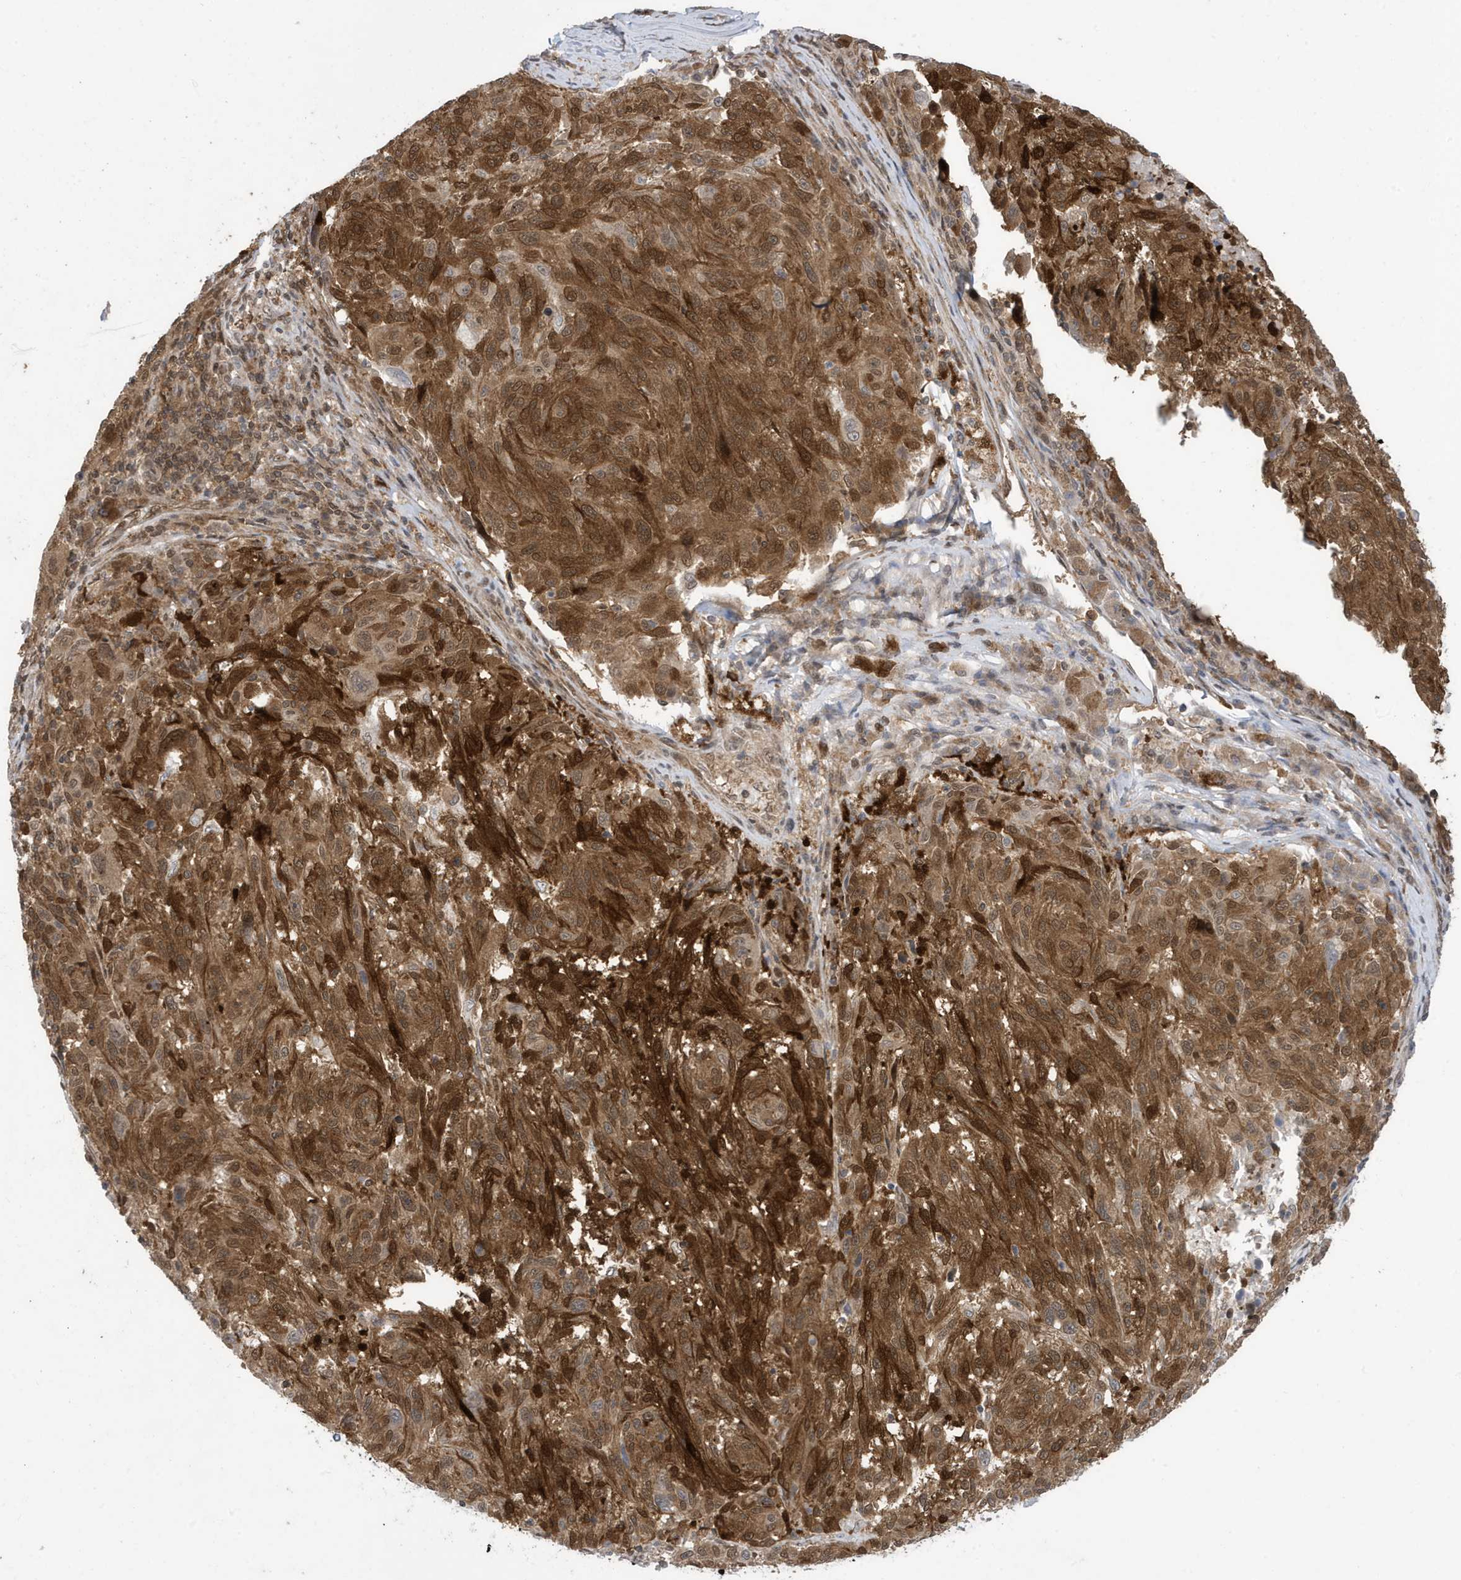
{"staining": {"intensity": "strong", "quantity": ">75%", "location": "cytoplasmic/membranous"}, "tissue": "melanoma", "cell_type": "Tumor cells", "image_type": "cancer", "snomed": [{"axis": "morphology", "description": "Malignant melanoma, NOS"}, {"axis": "topography", "description": "Skin"}], "caption": "DAB immunohistochemical staining of human melanoma displays strong cytoplasmic/membranous protein expression in about >75% of tumor cells. (Brightfield microscopy of DAB IHC at high magnification).", "gene": "UBQLN1", "patient": {"sex": "male", "age": 53}}